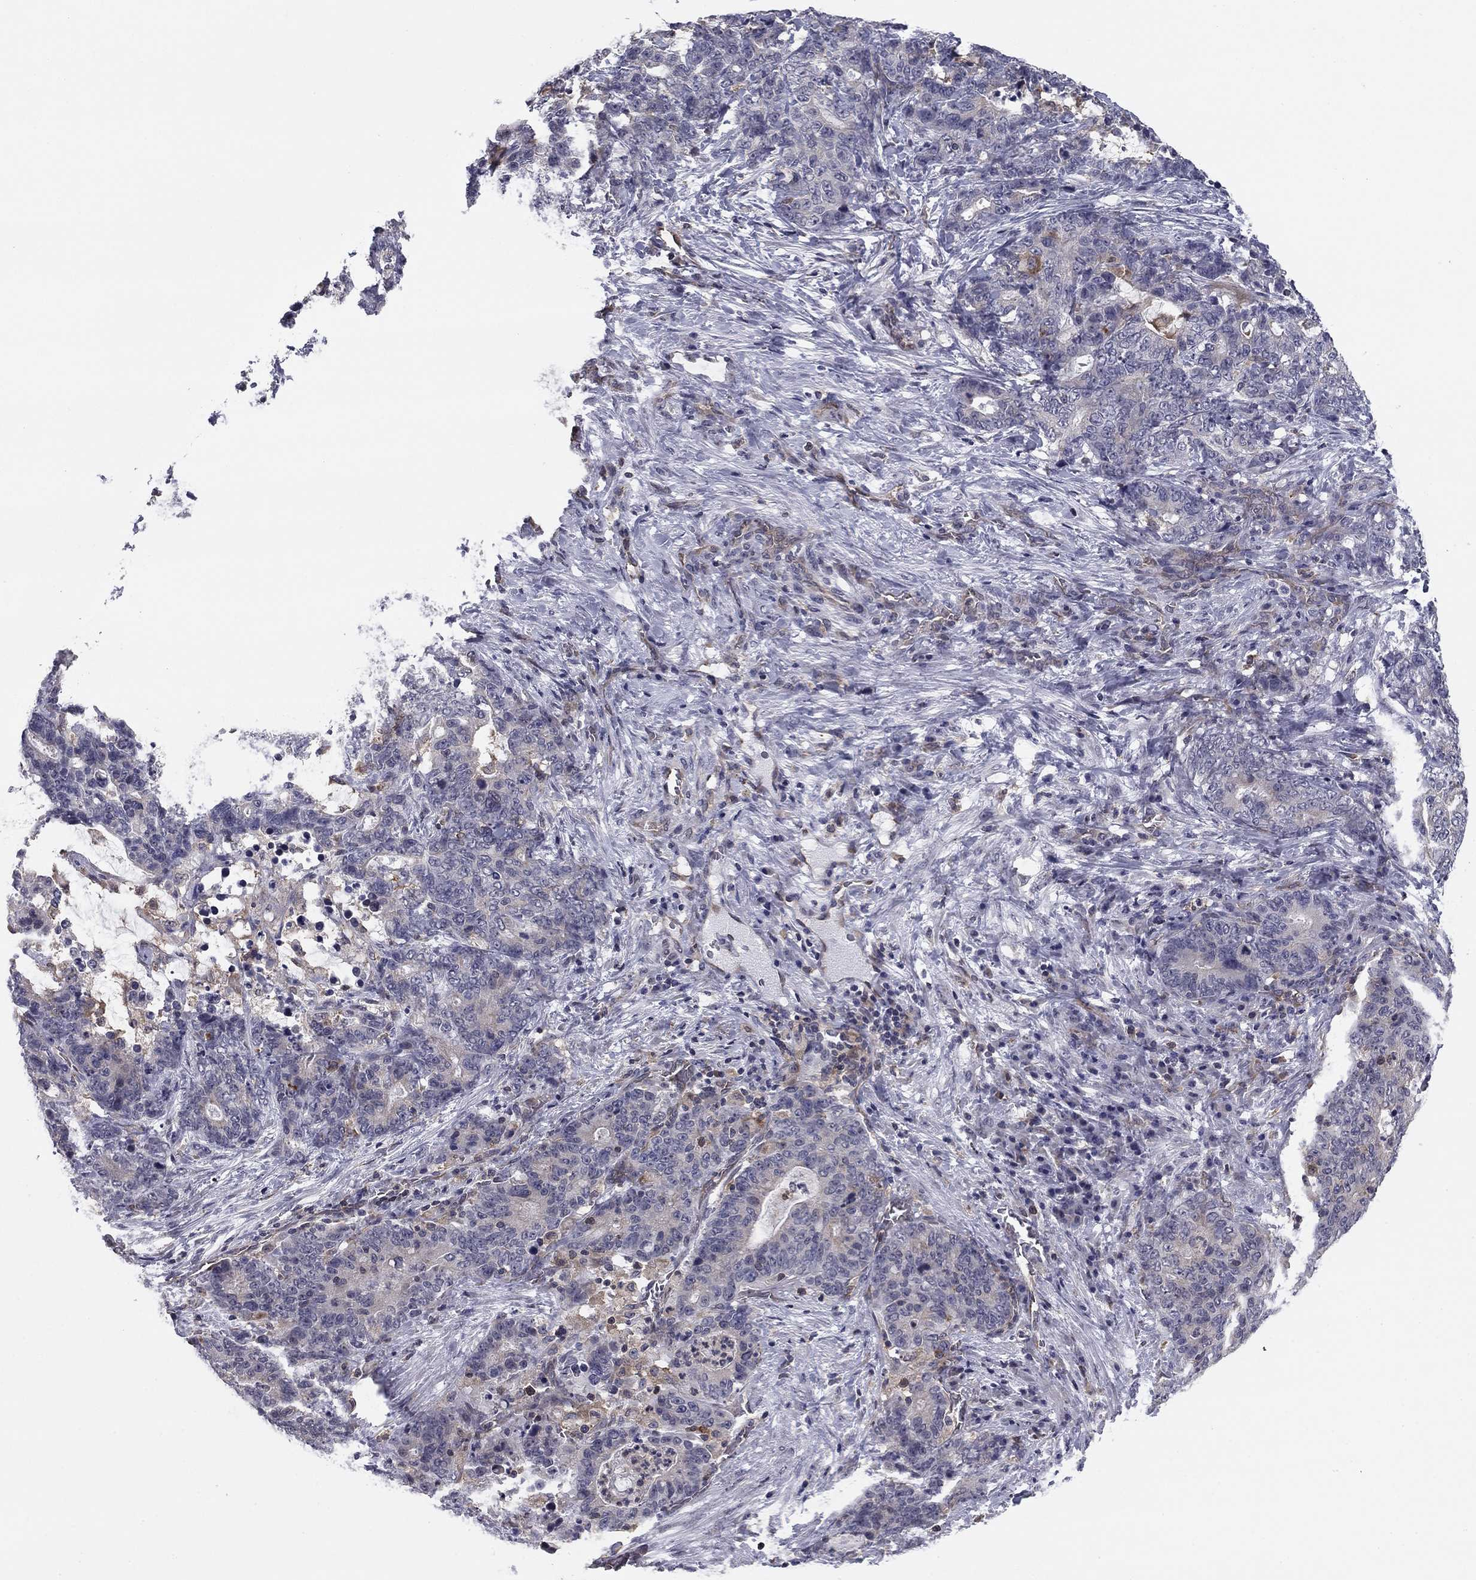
{"staining": {"intensity": "negative", "quantity": "none", "location": "none"}, "tissue": "stomach cancer", "cell_type": "Tumor cells", "image_type": "cancer", "snomed": [{"axis": "morphology", "description": "Normal tissue, NOS"}, {"axis": "morphology", "description": "Adenocarcinoma, NOS"}, {"axis": "topography", "description": "Stomach"}], "caption": "The image shows no staining of tumor cells in adenocarcinoma (stomach). (DAB (3,3'-diaminobenzidine) IHC with hematoxylin counter stain).", "gene": "PLCB2", "patient": {"sex": "female", "age": 64}}